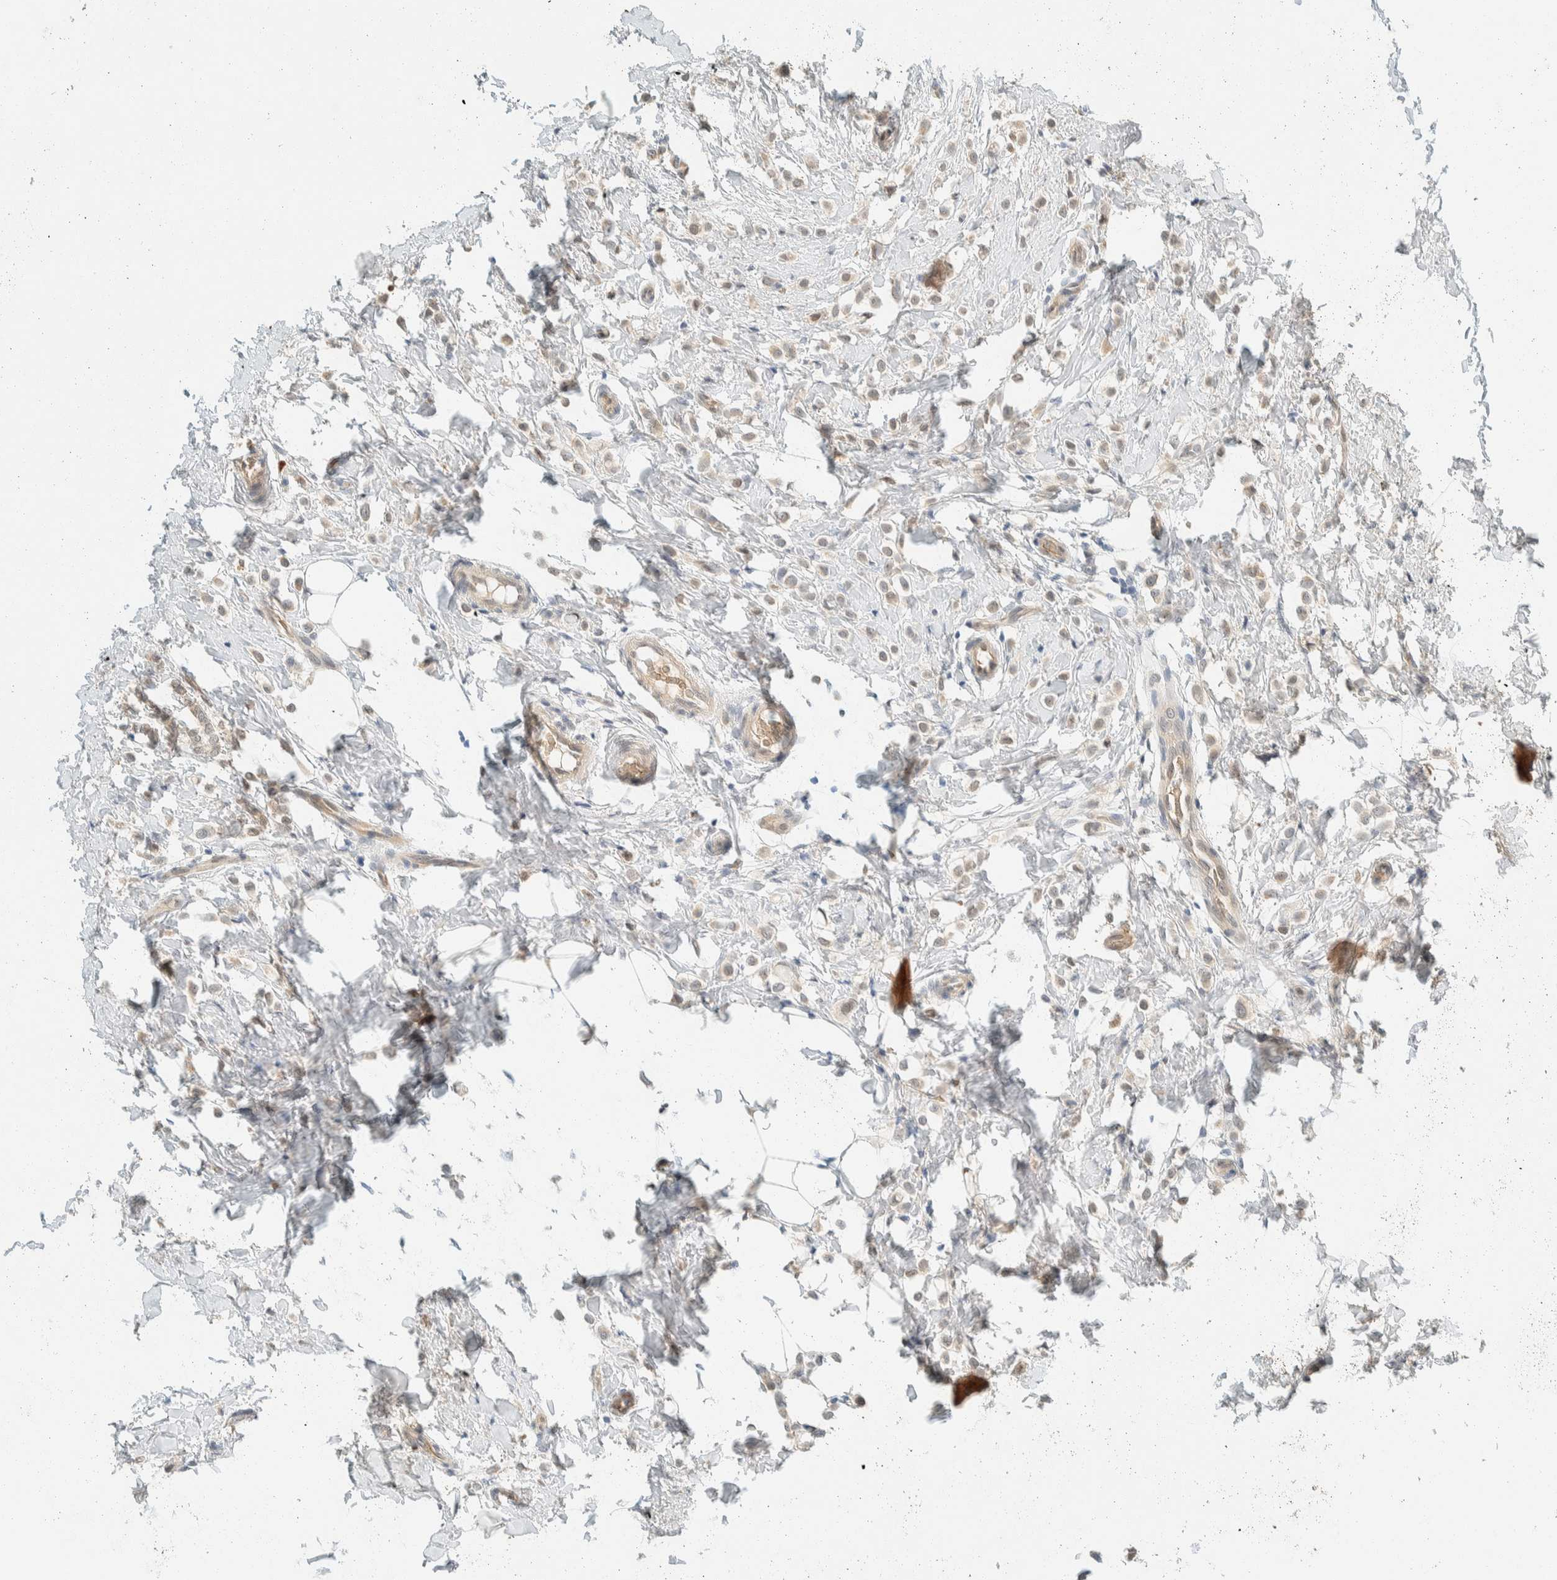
{"staining": {"intensity": "weak", "quantity": ">75%", "location": "cytoplasmic/membranous,nuclear"}, "tissue": "breast cancer", "cell_type": "Tumor cells", "image_type": "cancer", "snomed": [{"axis": "morphology", "description": "Lobular carcinoma"}, {"axis": "topography", "description": "Breast"}], "caption": "Approximately >75% of tumor cells in breast lobular carcinoma display weak cytoplasmic/membranous and nuclear protein staining as visualized by brown immunohistochemical staining.", "gene": "TSTD2", "patient": {"sex": "female", "age": 50}}